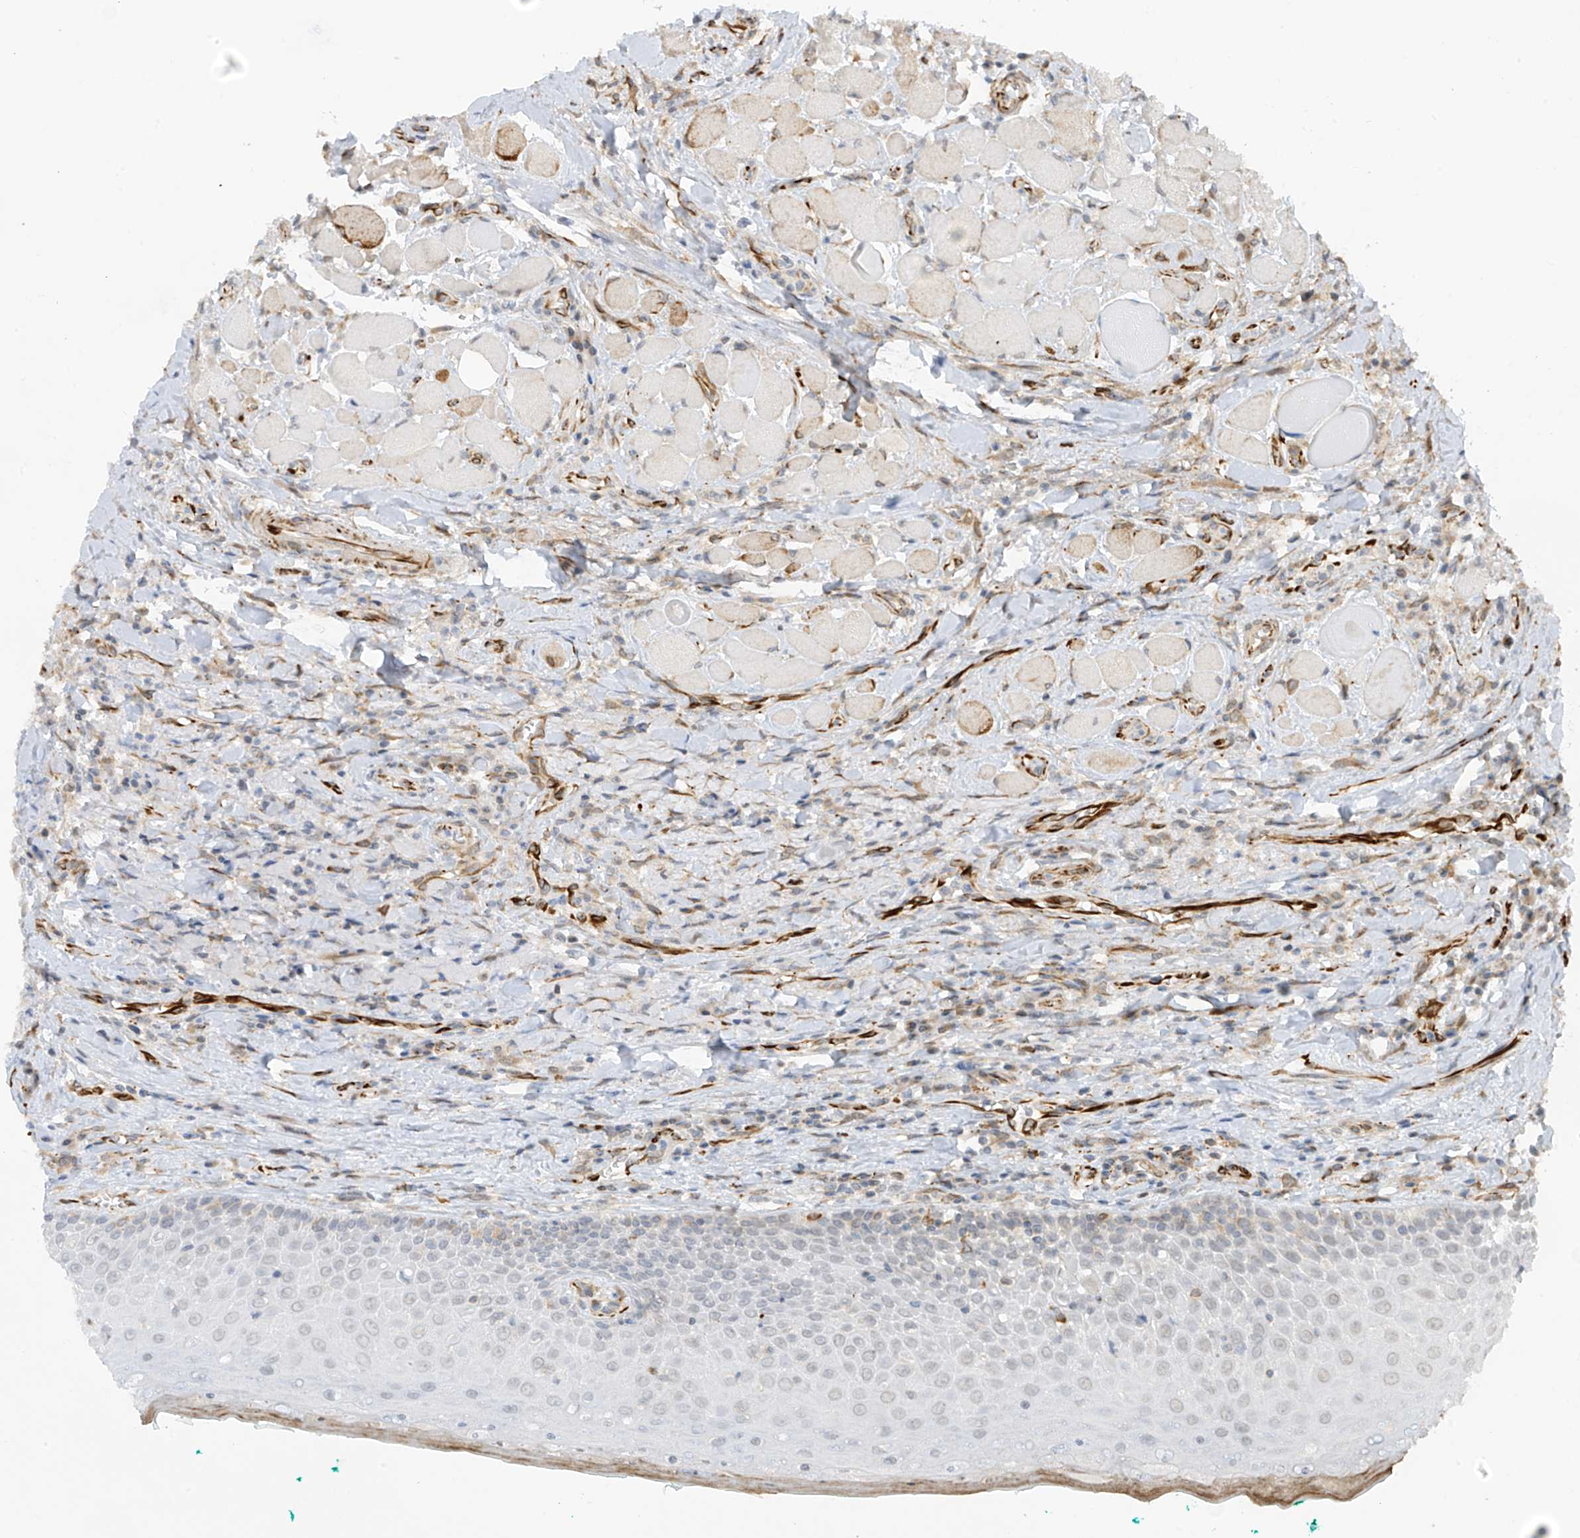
{"staining": {"intensity": "negative", "quantity": "none", "location": "none"}, "tissue": "oral mucosa", "cell_type": "Squamous epithelial cells", "image_type": "normal", "snomed": [{"axis": "morphology", "description": "Normal tissue, NOS"}, {"axis": "topography", "description": "Oral tissue"}], "caption": "This is a image of immunohistochemistry staining of normal oral mucosa, which shows no positivity in squamous epithelial cells. (DAB immunohistochemistry (IHC), high magnification).", "gene": "HS6ST2", "patient": {"sex": "female", "age": 70}}